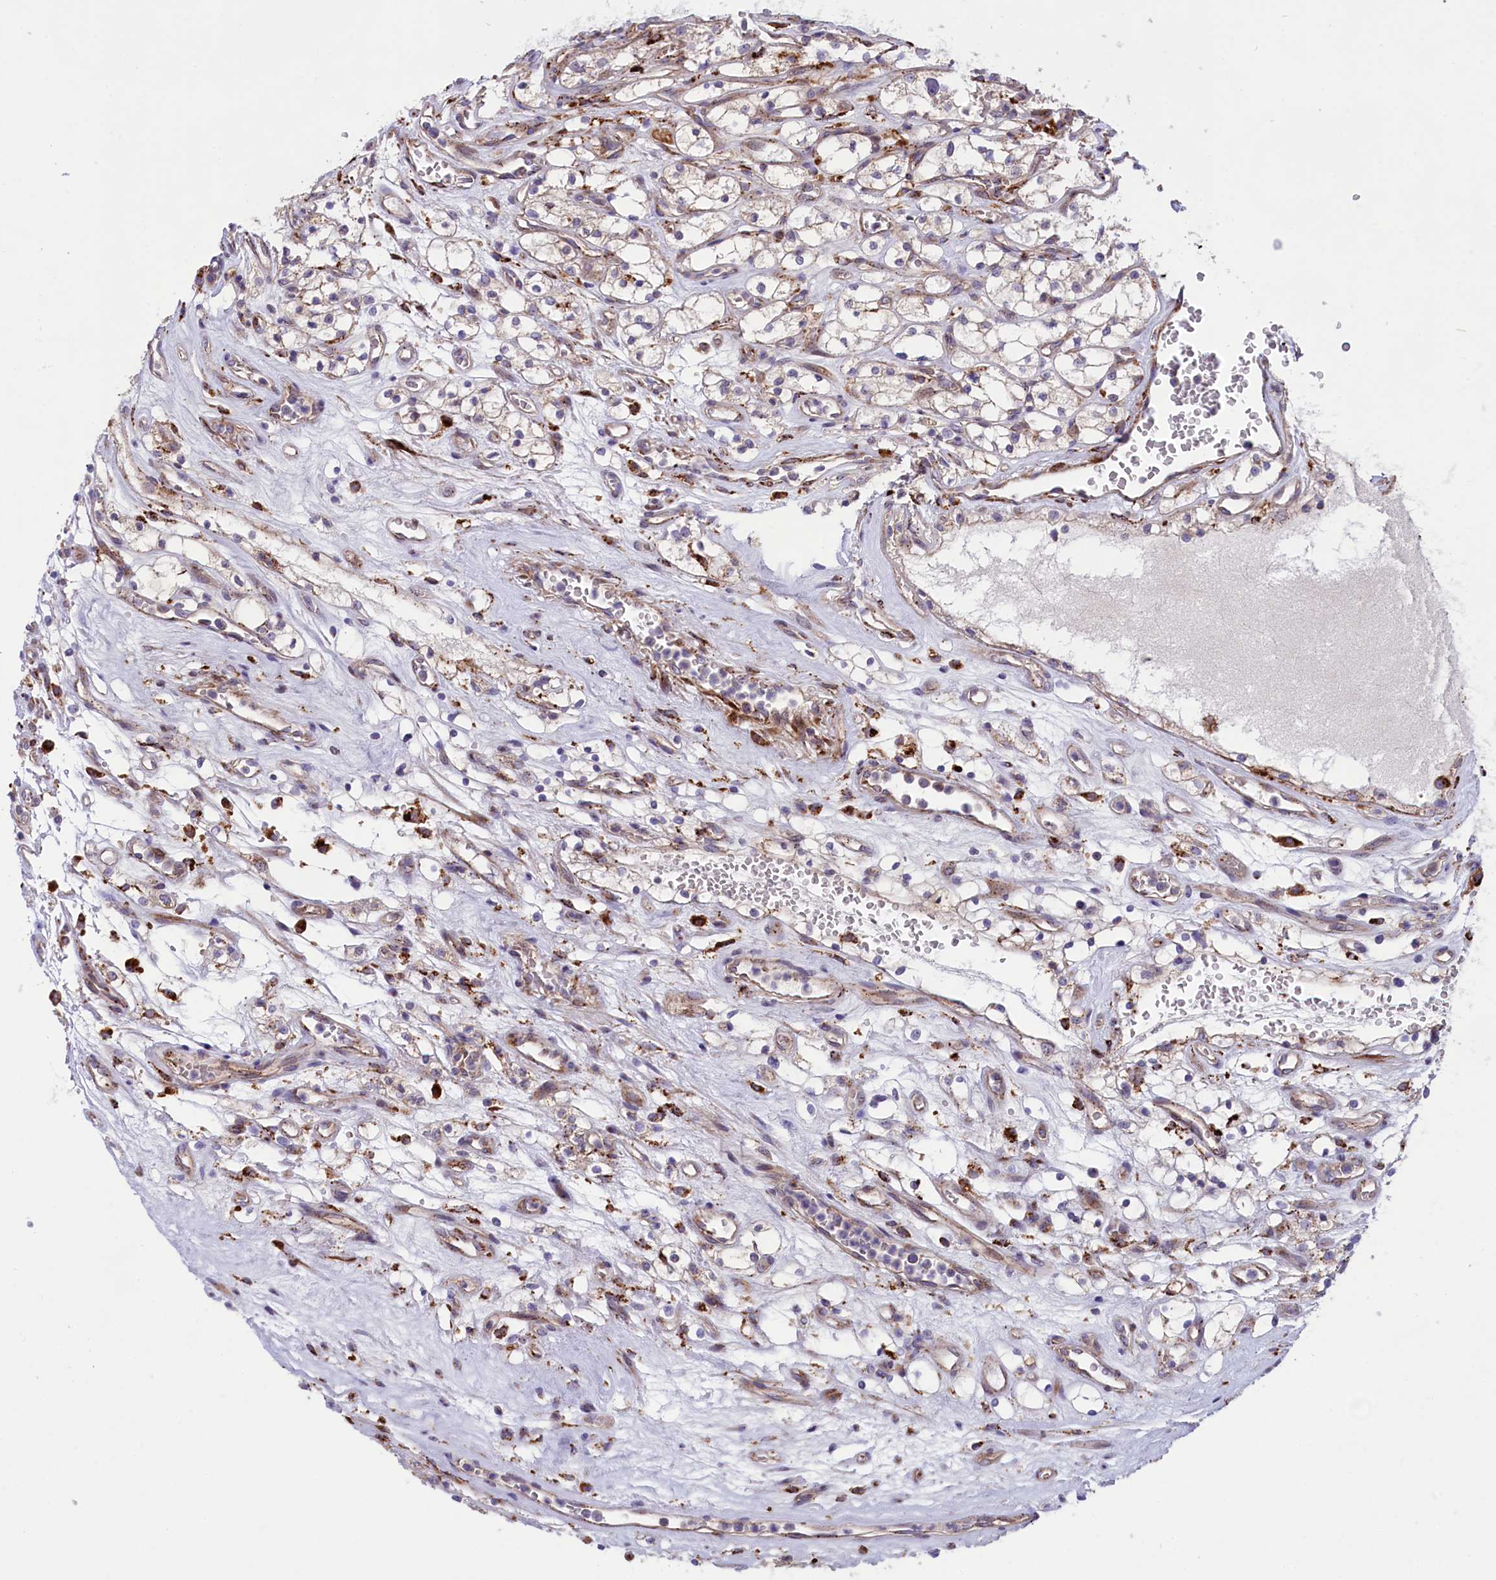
{"staining": {"intensity": "negative", "quantity": "none", "location": "none"}, "tissue": "renal cancer", "cell_type": "Tumor cells", "image_type": "cancer", "snomed": [{"axis": "morphology", "description": "Adenocarcinoma, NOS"}, {"axis": "topography", "description": "Kidney"}], "caption": "Immunohistochemistry image of neoplastic tissue: renal cancer stained with DAB shows no significant protein expression in tumor cells.", "gene": "MAN2B1", "patient": {"sex": "female", "age": 69}}